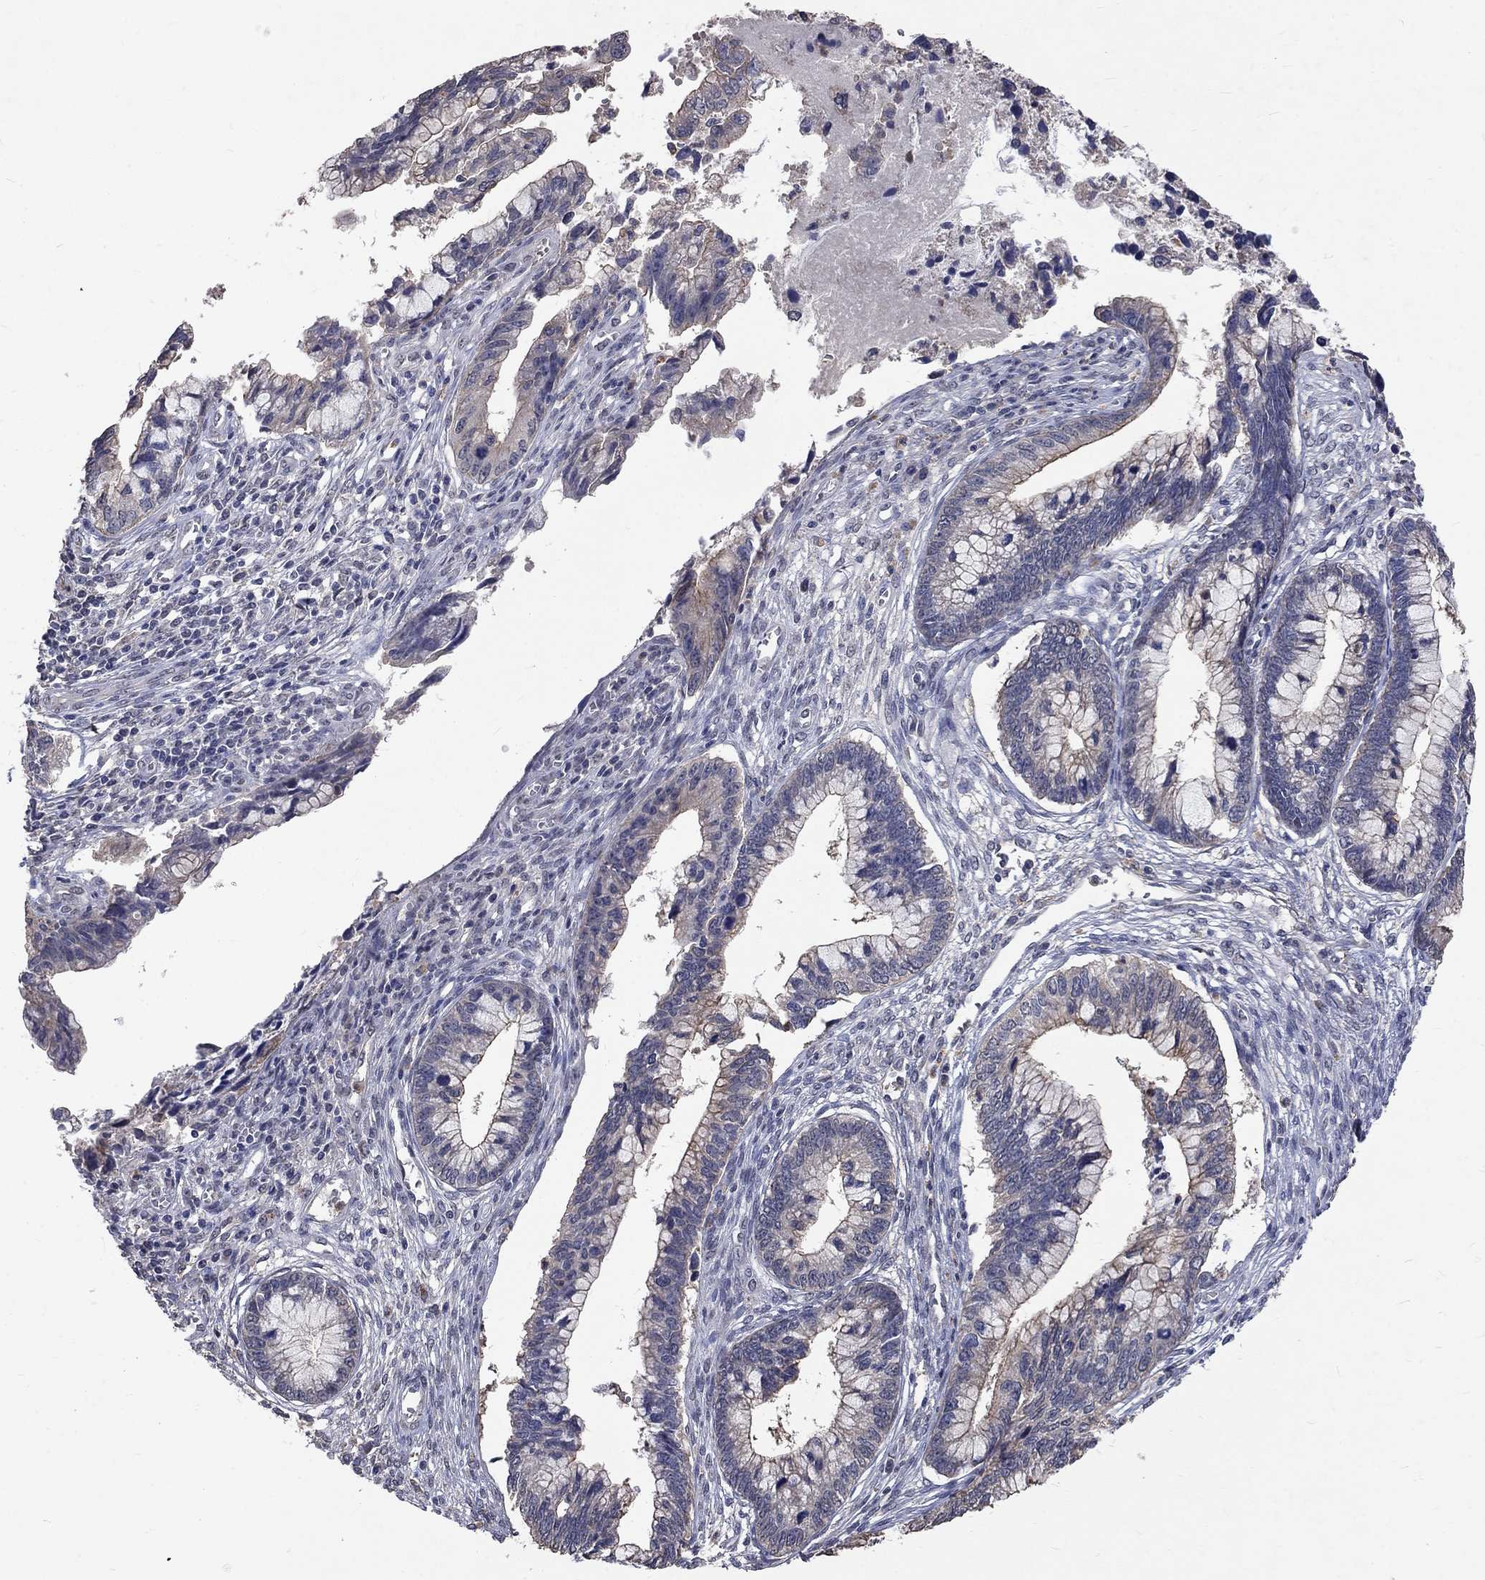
{"staining": {"intensity": "moderate", "quantity": "<25%", "location": "cytoplasmic/membranous"}, "tissue": "cervical cancer", "cell_type": "Tumor cells", "image_type": "cancer", "snomed": [{"axis": "morphology", "description": "Adenocarcinoma, NOS"}, {"axis": "topography", "description": "Cervix"}], "caption": "Tumor cells demonstrate moderate cytoplasmic/membranous expression in about <25% of cells in cervical adenocarcinoma.", "gene": "CHST5", "patient": {"sex": "female", "age": 44}}